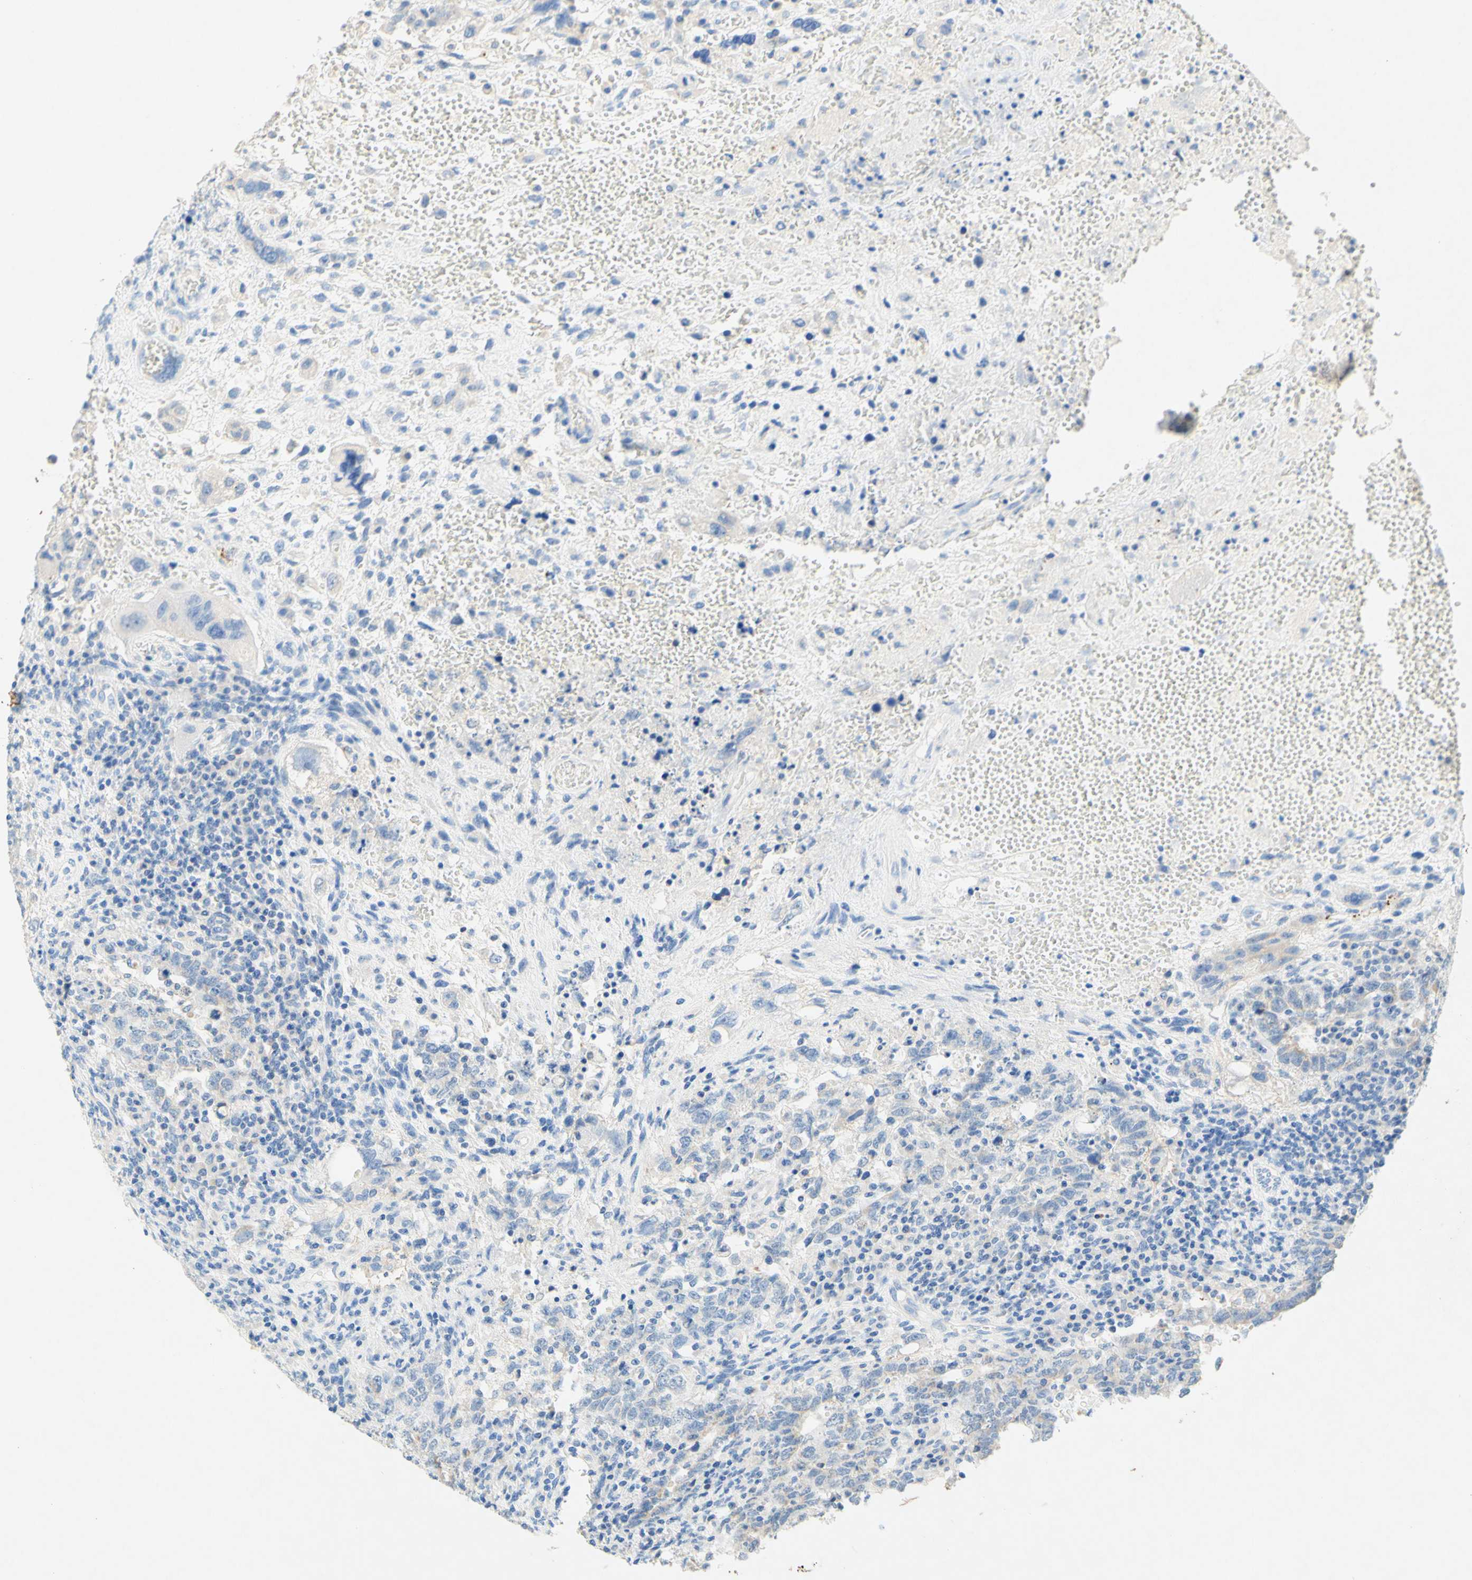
{"staining": {"intensity": "negative", "quantity": "none", "location": "none"}, "tissue": "testis cancer", "cell_type": "Tumor cells", "image_type": "cancer", "snomed": [{"axis": "morphology", "description": "Carcinoma, Embryonal, NOS"}, {"axis": "topography", "description": "Testis"}], "caption": "DAB immunohistochemical staining of testis cancer (embryonal carcinoma) displays no significant staining in tumor cells. (DAB IHC visualized using brightfield microscopy, high magnification).", "gene": "SLC46A1", "patient": {"sex": "male", "age": 26}}